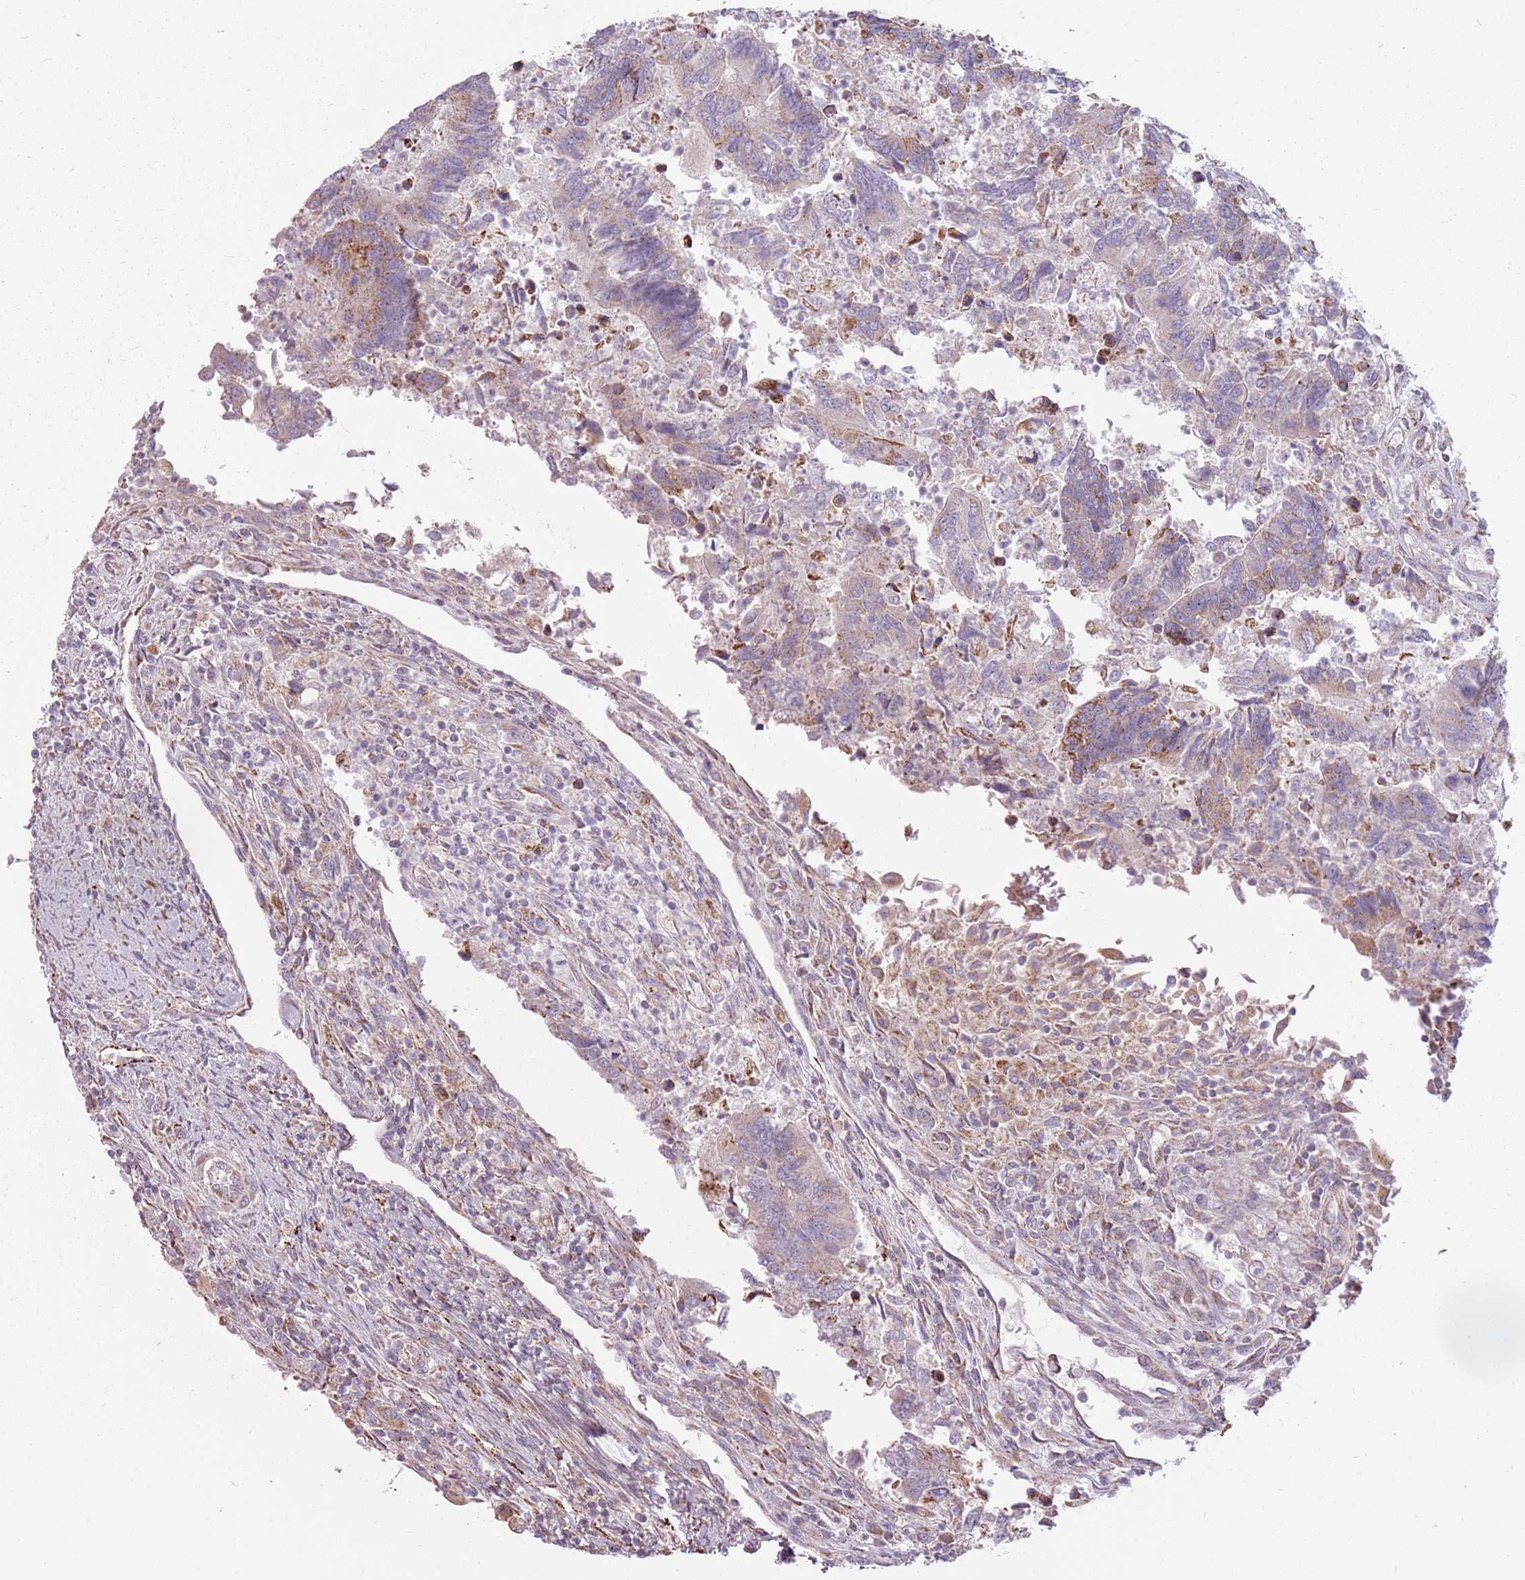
{"staining": {"intensity": "moderate", "quantity": "<25%", "location": "cytoplasmic/membranous"}, "tissue": "colorectal cancer", "cell_type": "Tumor cells", "image_type": "cancer", "snomed": [{"axis": "morphology", "description": "Adenocarcinoma, NOS"}, {"axis": "topography", "description": "Colon"}], "caption": "Protein expression analysis of human adenocarcinoma (colorectal) reveals moderate cytoplasmic/membranous expression in approximately <25% of tumor cells.", "gene": "ZNF530", "patient": {"sex": "female", "age": 67}}